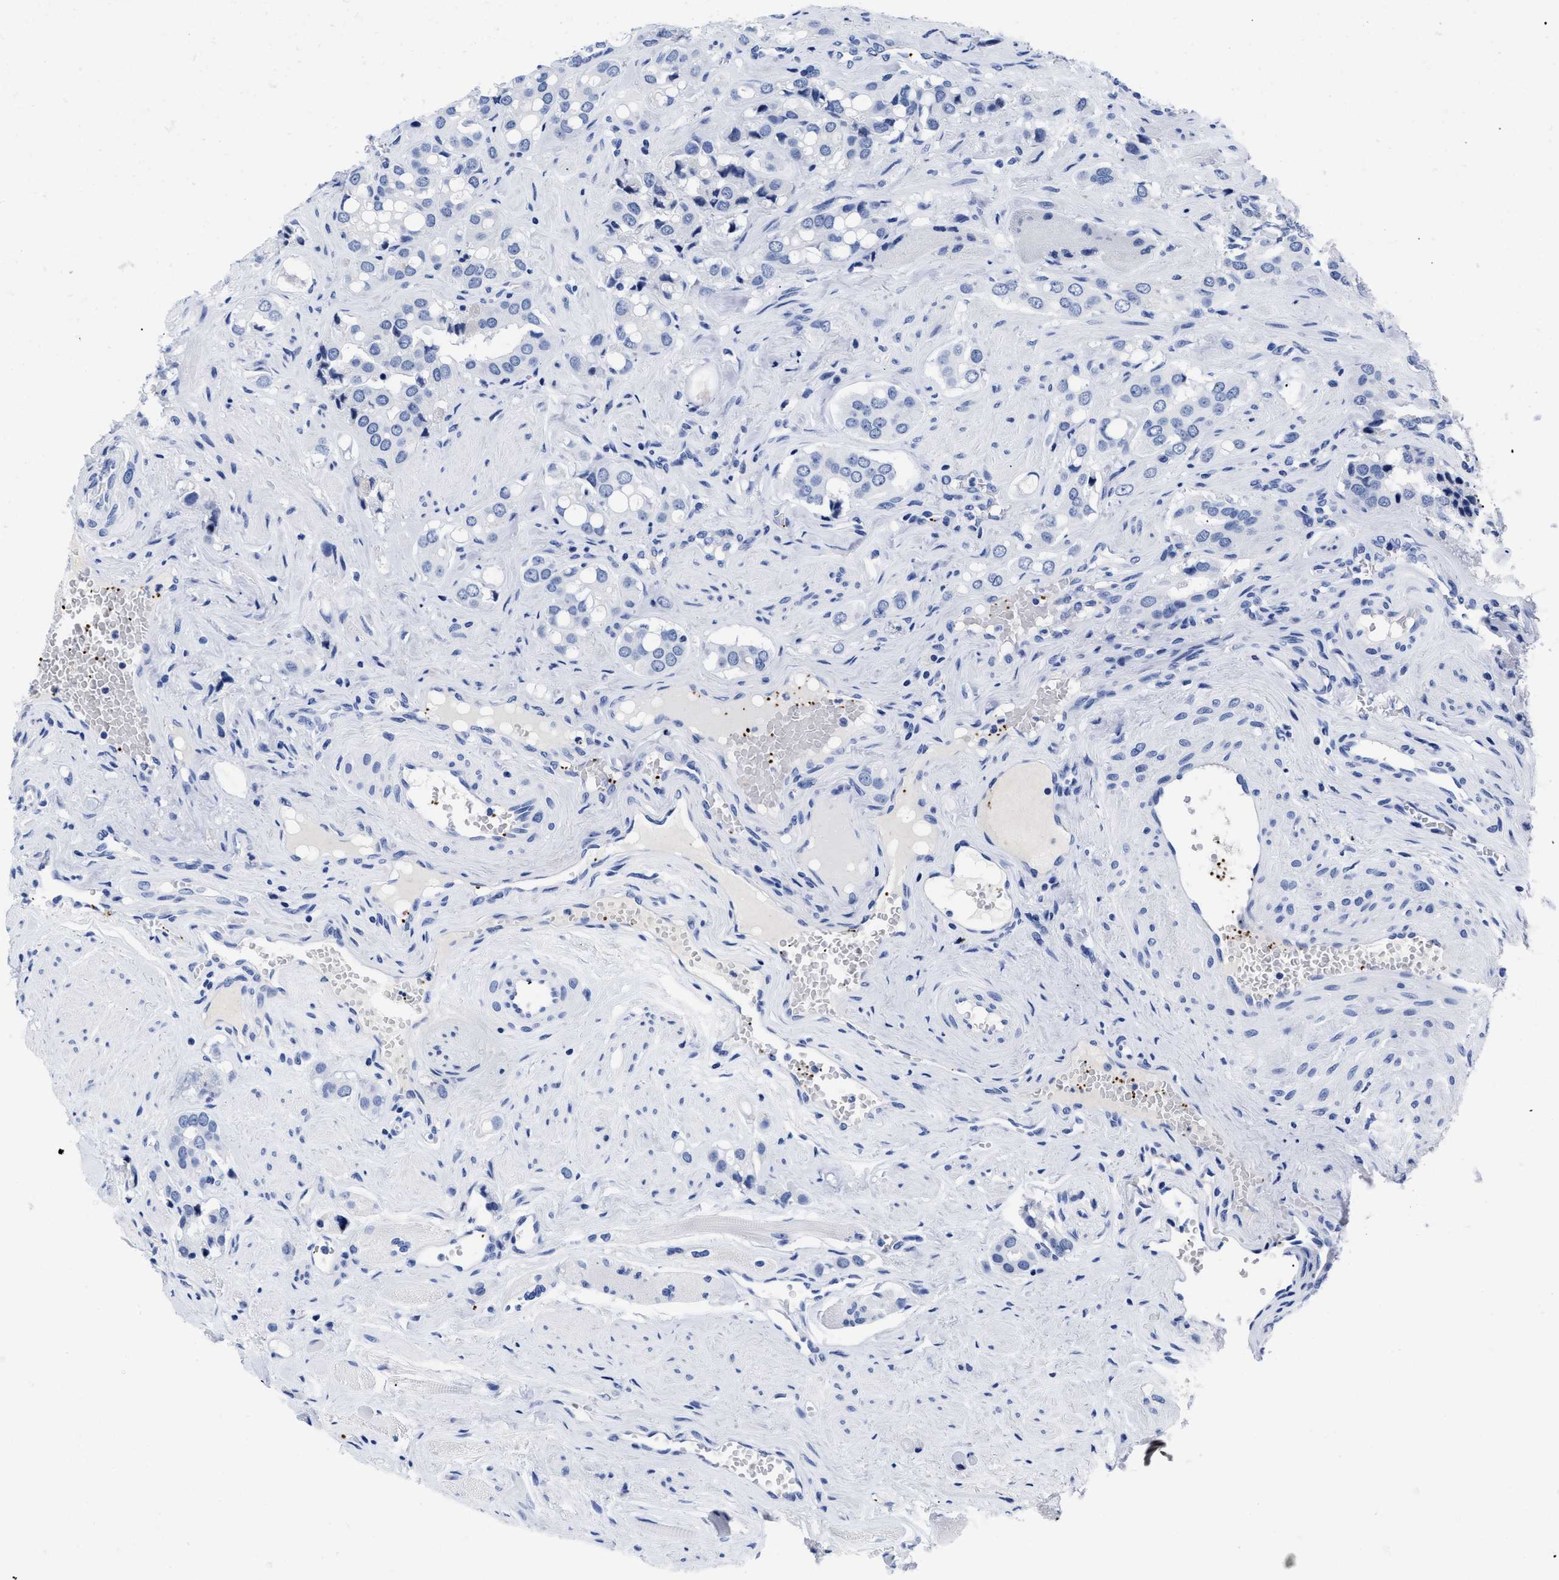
{"staining": {"intensity": "negative", "quantity": "none", "location": "none"}, "tissue": "prostate cancer", "cell_type": "Tumor cells", "image_type": "cancer", "snomed": [{"axis": "morphology", "description": "Adenocarcinoma, High grade"}, {"axis": "topography", "description": "Prostate"}], "caption": "This micrograph is of high-grade adenocarcinoma (prostate) stained with immunohistochemistry to label a protein in brown with the nuclei are counter-stained blue. There is no positivity in tumor cells.", "gene": "TREML1", "patient": {"sex": "male", "age": 52}}